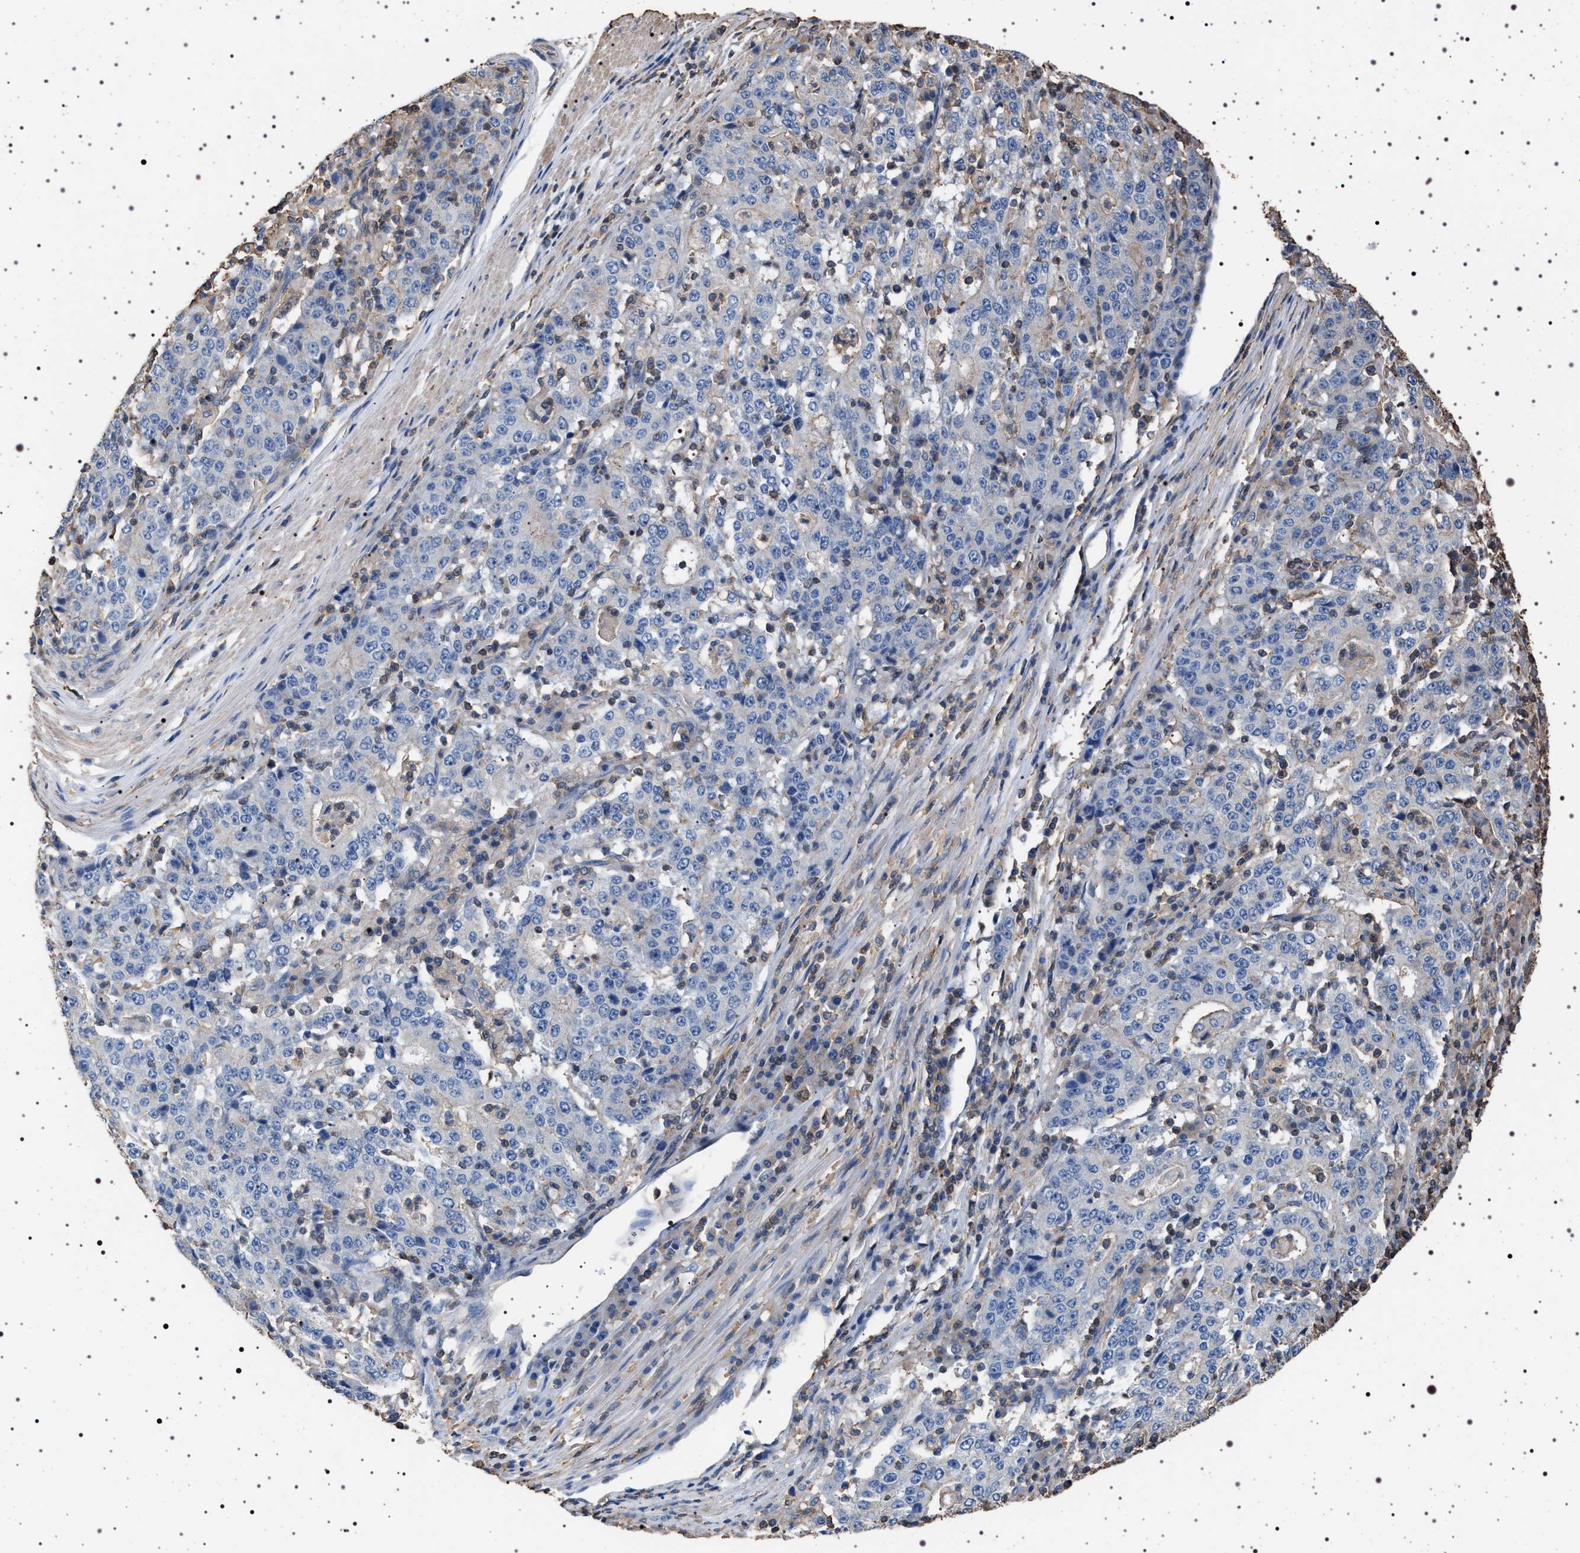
{"staining": {"intensity": "negative", "quantity": "none", "location": "none"}, "tissue": "stomach cancer", "cell_type": "Tumor cells", "image_type": "cancer", "snomed": [{"axis": "morphology", "description": "Adenocarcinoma, NOS"}, {"axis": "topography", "description": "Stomach"}], "caption": "A high-resolution photomicrograph shows immunohistochemistry (IHC) staining of adenocarcinoma (stomach), which reveals no significant staining in tumor cells.", "gene": "SMAP2", "patient": {"sex": "male", "age": 59}}